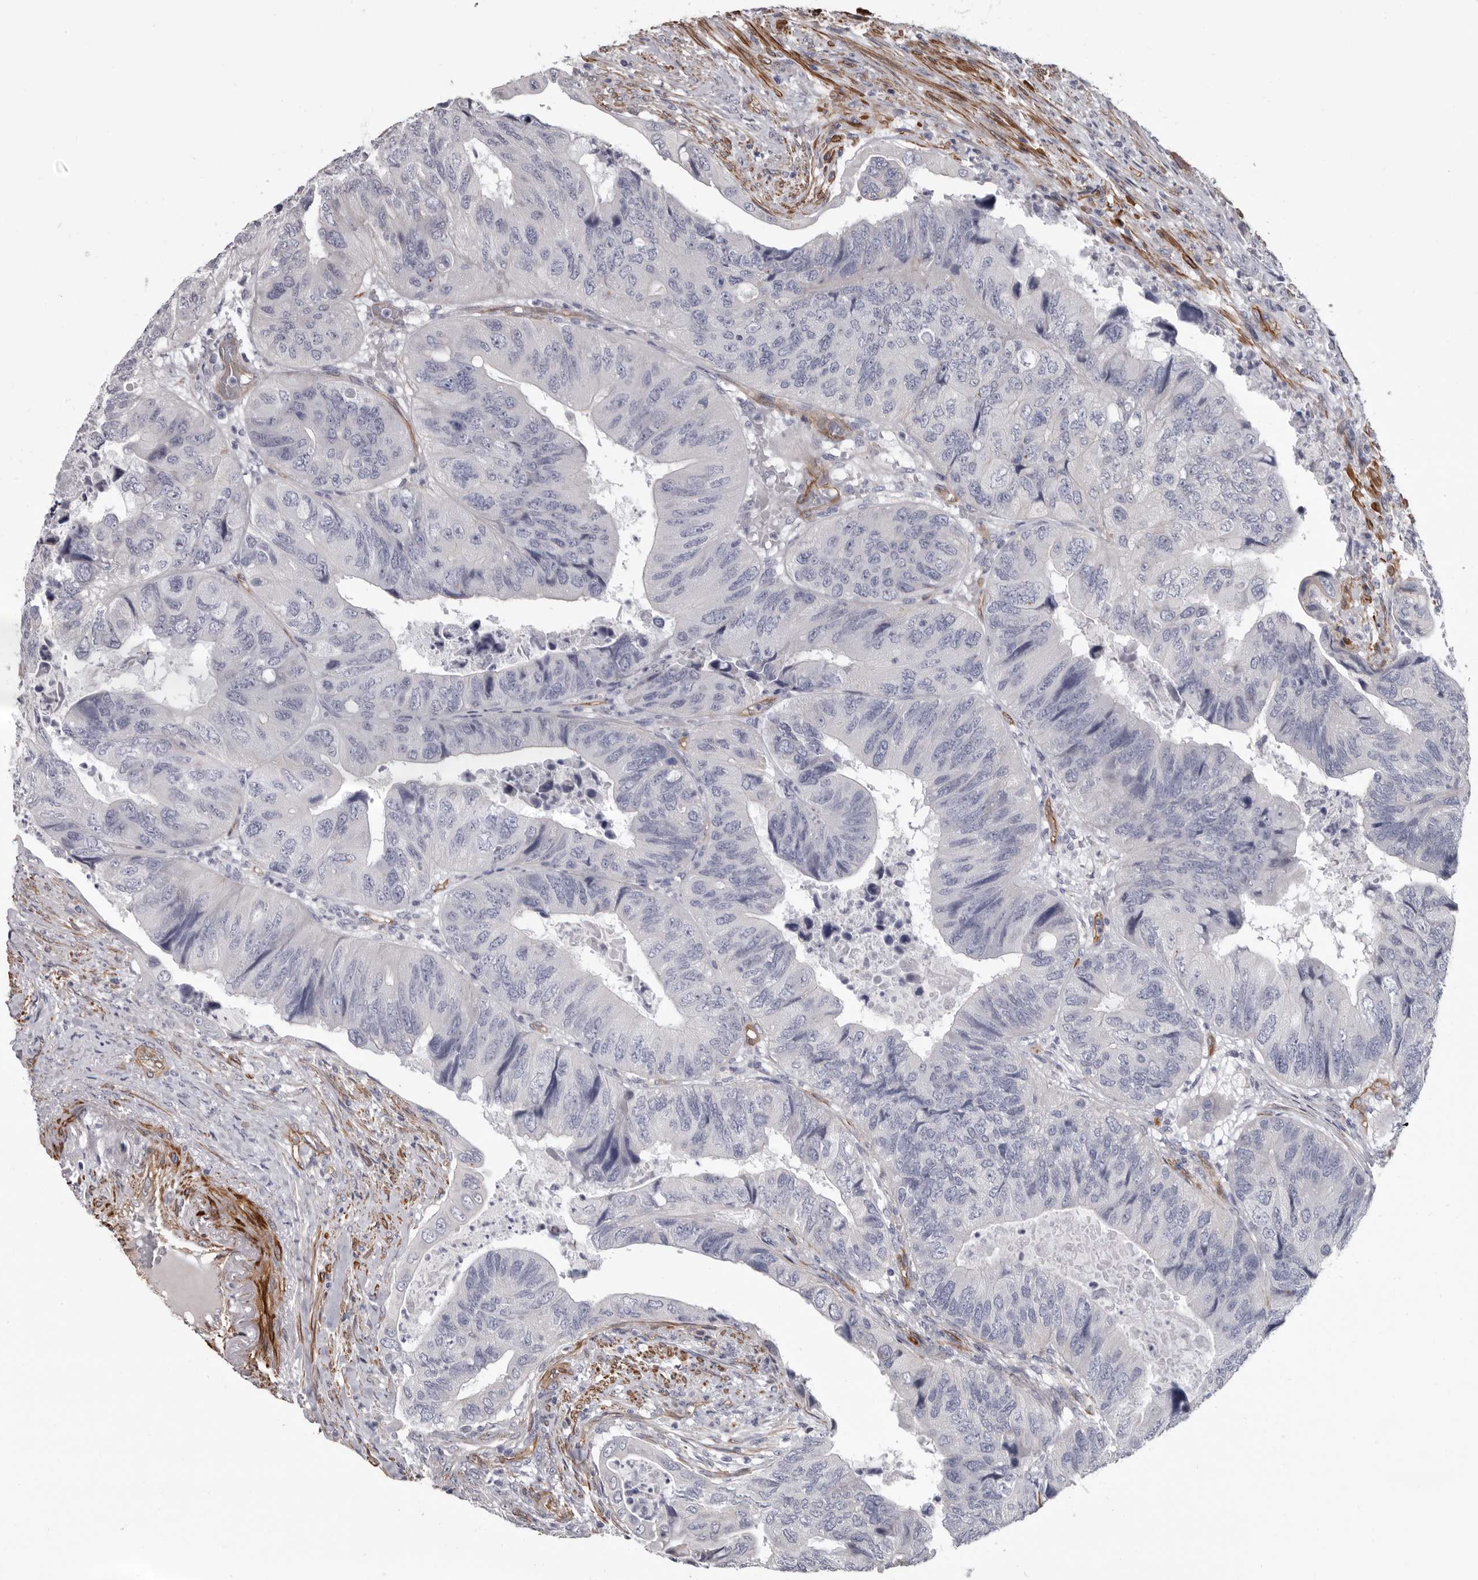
{"staining": {"intensity": "negative", "quantity": "none", "location": "none"}, "tissue": "colorectal cancer", "cell_type": "Tumor cells", "image_type": "cancer", "snomed": [{"axis": "morphology", "description": "Adenocarcinoma, NOS"}, {"axis": "topography", "description": "Rectum"}], "caption": "Tumor cells show no significant positivity in colorectal cancer. (DAB immunohistochemistry, high magnification).", "gene": "ADGRL4", "patient": {"sex": "male", "age": 63}}